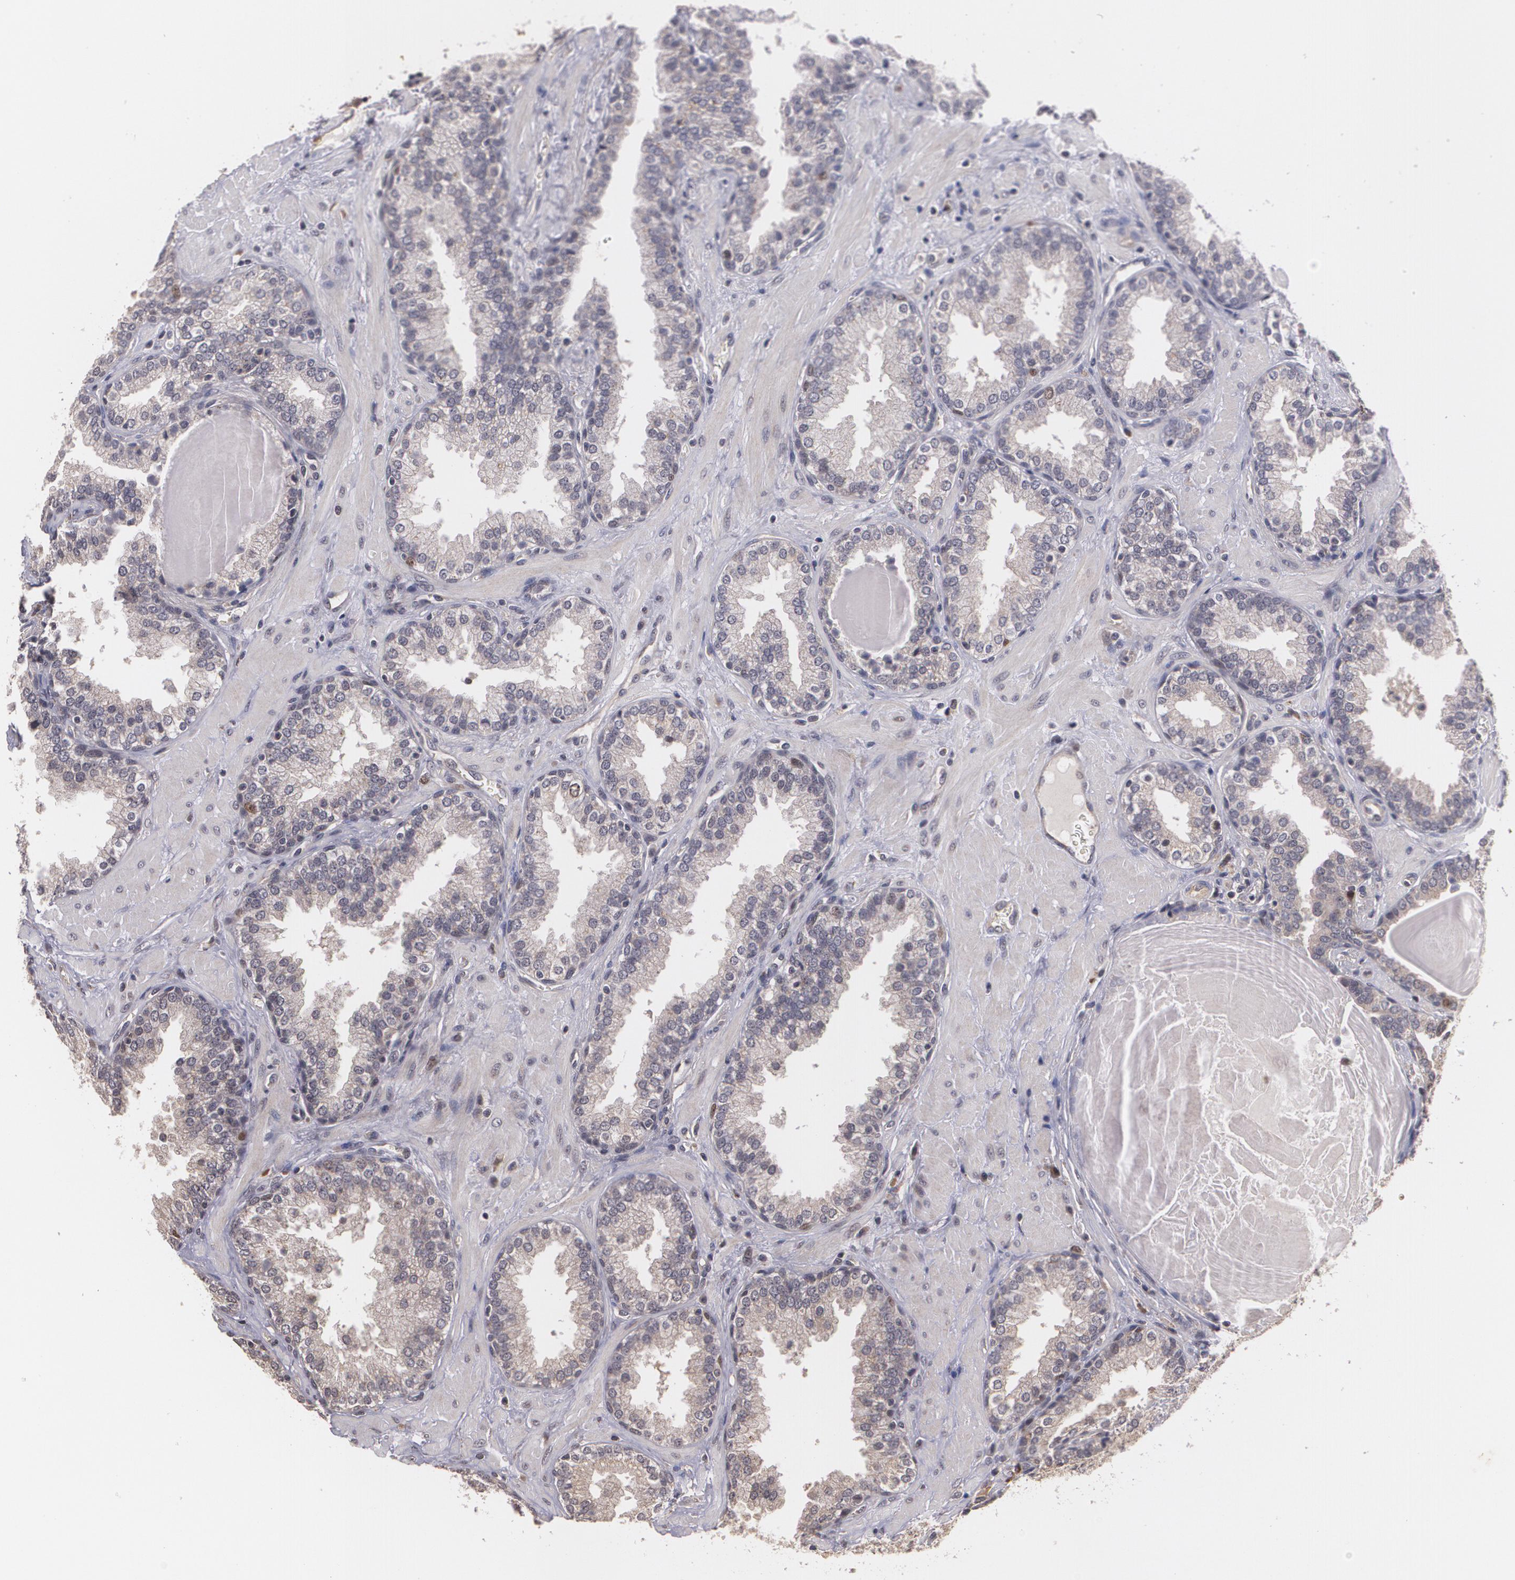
{"staining": {"intensity": "moderate", "quantity": "<25%", "location": "cytoplasmic/membranous"}, "tissue": "prostate", "cell_type": "Glandular cells", "image_type": "normal", "snomed": [{"axis": "morphology", "description": "Normal tissue, NOS"}, {"axis": "topography", "description": "Prostate"}], "caption": "The histopathology image shows immunohistochemical staining of unremarkable prostate. There is moderate cytoplasmic/membranous staining is identified in about <25% of glandular cells. Using DAB (3,3'-diaminobenzidine) (brown) and hematoxylin (blue) stains, captured at high magnification using brightfield microscopy.", "gene": "BRCA1", "patient": {"sex": "male", "age": 51}}